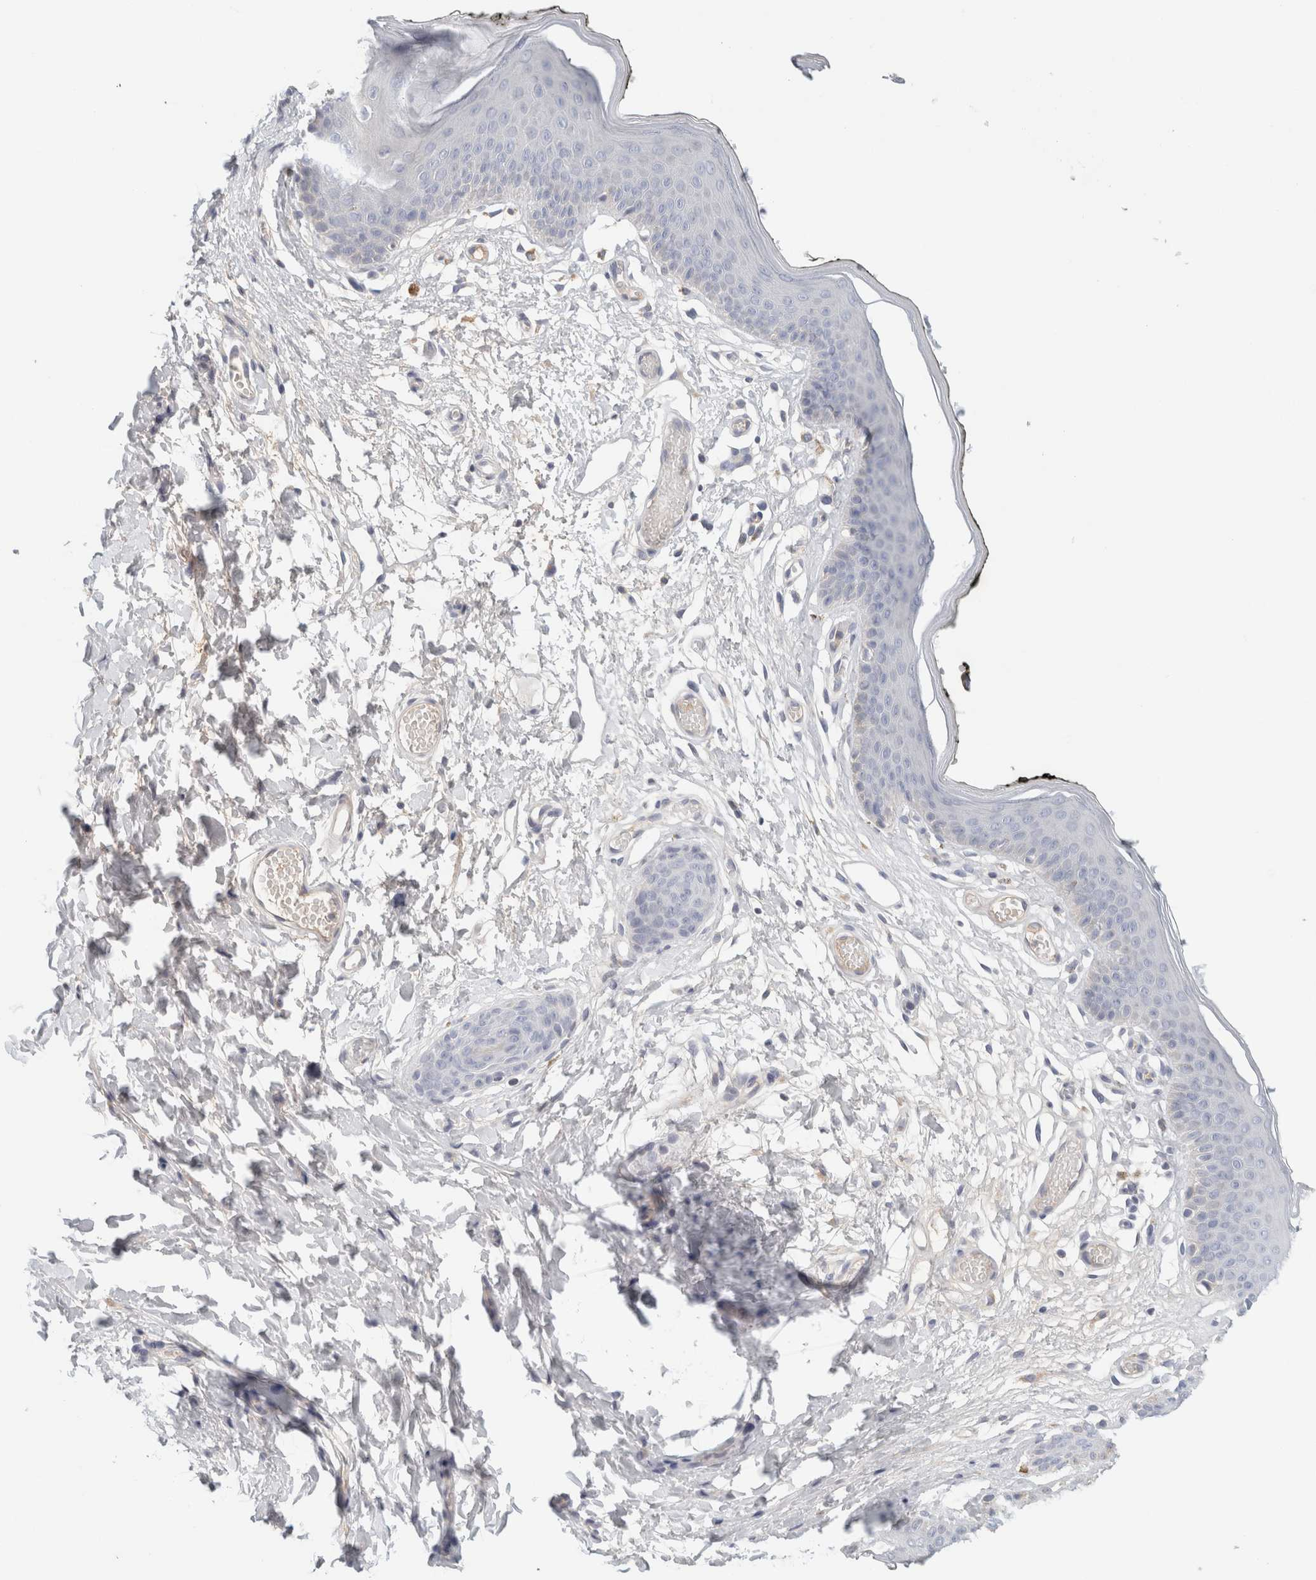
{"staining": {"intensity": "negative", "quantity": "none", "location": "none"}, "tissue": "skin", "cell_type": "Epidermal cells", "image_type": "normal", "snomed": [{"axis": "morphology", "description": "Normal tissue, NOS"}, {"axis": "morphology", "description": "Inflammation, NOS"}, {"axis": "topography", "description": "Vulva"}], "caption": "Human skin stained for a protein using immunohistochemistry reveals no staining in epidermal cells.", "gene": "STK31", "patient": {"sex": "female", "age": 84}}